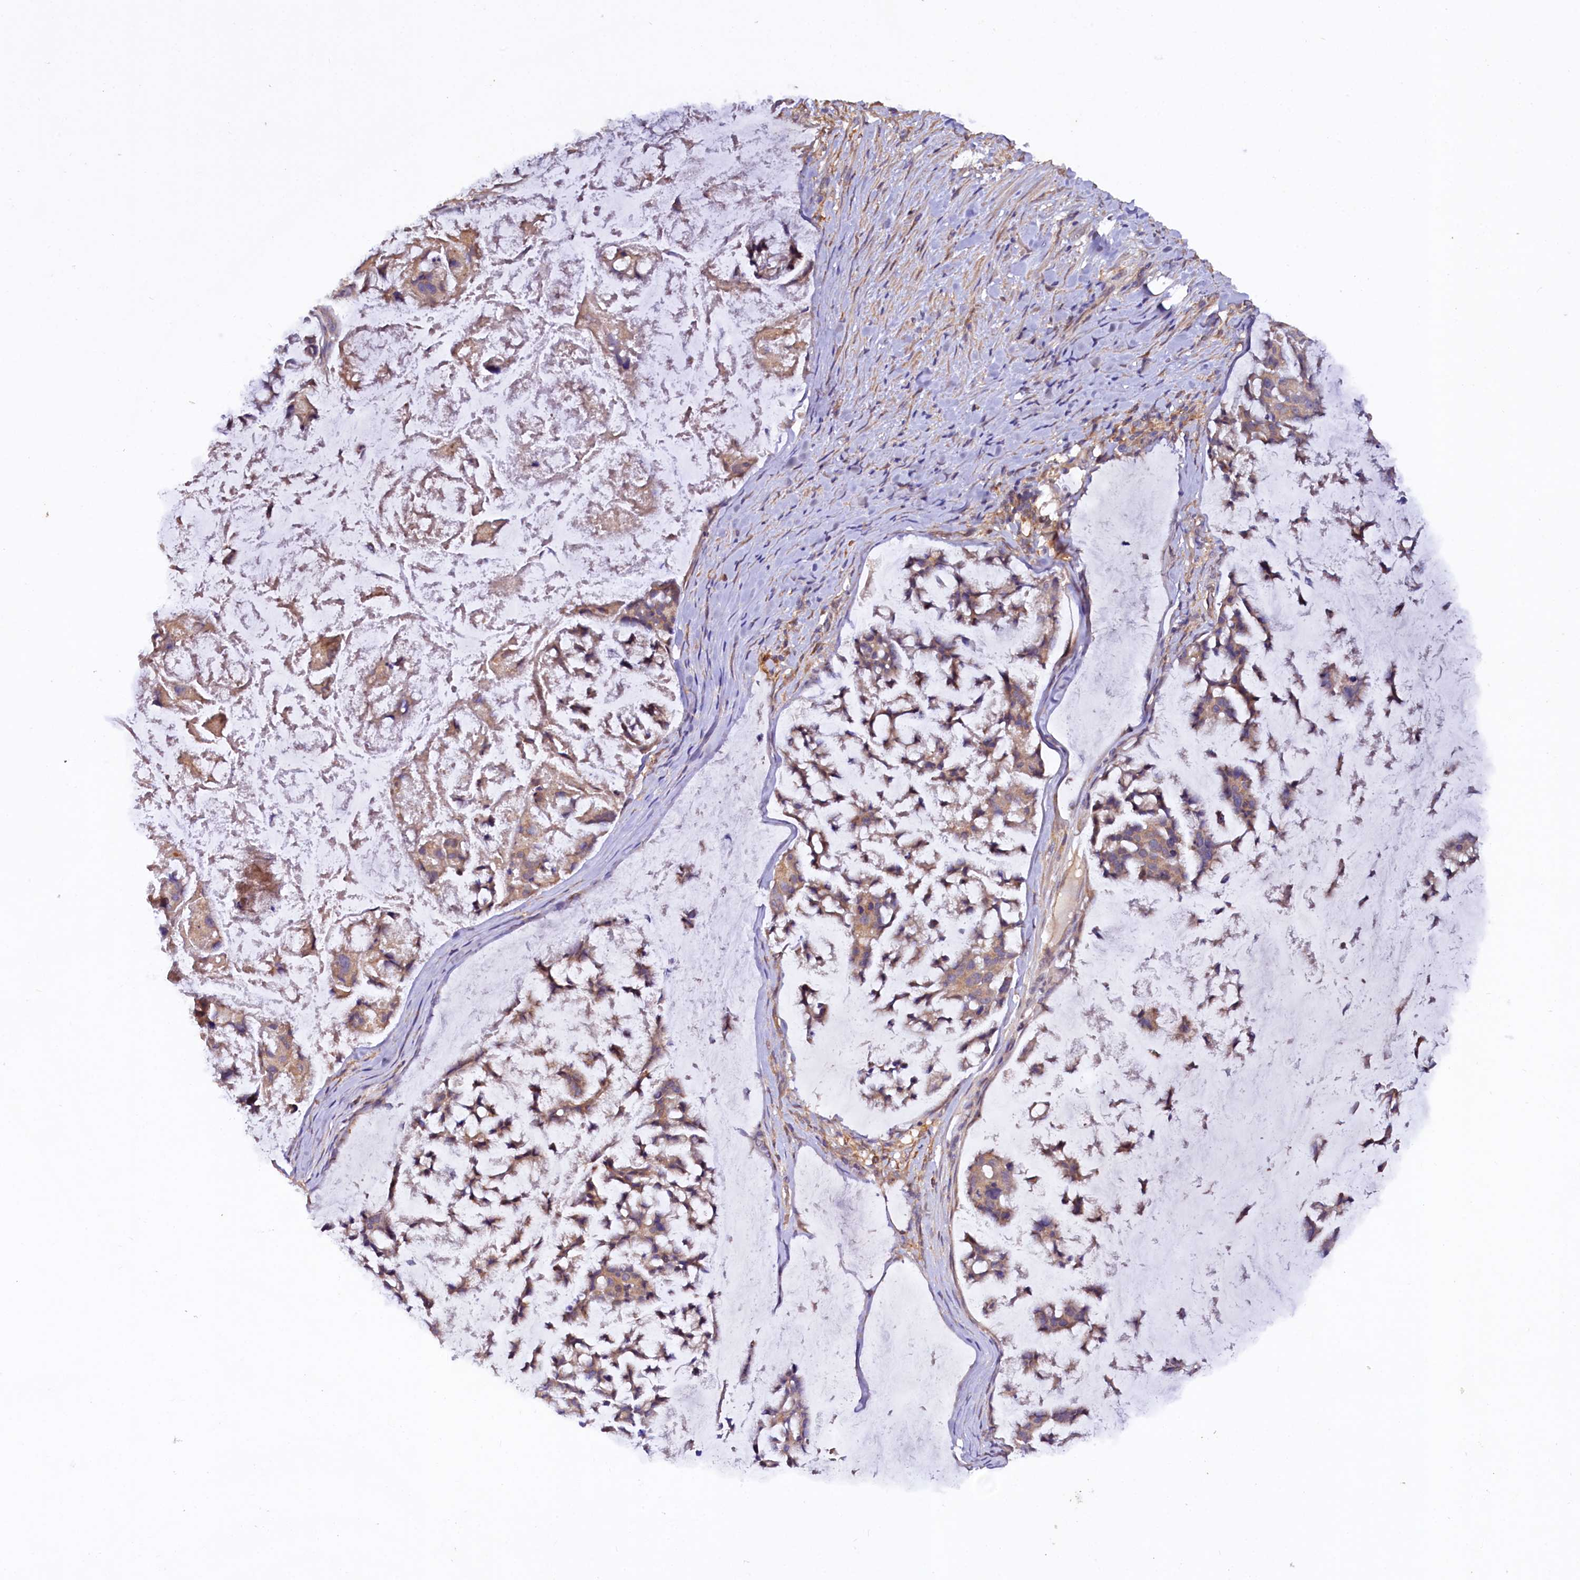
{"staining": {"intensity": "moderate", "quantity": ">75%", "location": "cytoplasmic/membranous"}, "tissue": "stomach cancer", "cell_type": "Tumor cells", "image_type": "cancer", "snomed": [{"axis": "morphology", "description": "Adenocarcinoma, NOS"}, {"axis": "topography", "description": "Stomach, lower"}], "caption": "The photomicrograph displays immunohistochemical staining of stomach cancer (adenocarcinoma). There is moderate cytoplasmic/membranous positivity is present in about >75% of tumor cells. Using DAB (brown) and hematoxylin (blue) stains, captured at high magnification using brightfield microscopy.", "gene": "ETFBKMT", "patient": {"sex": "male", "age": 67}}